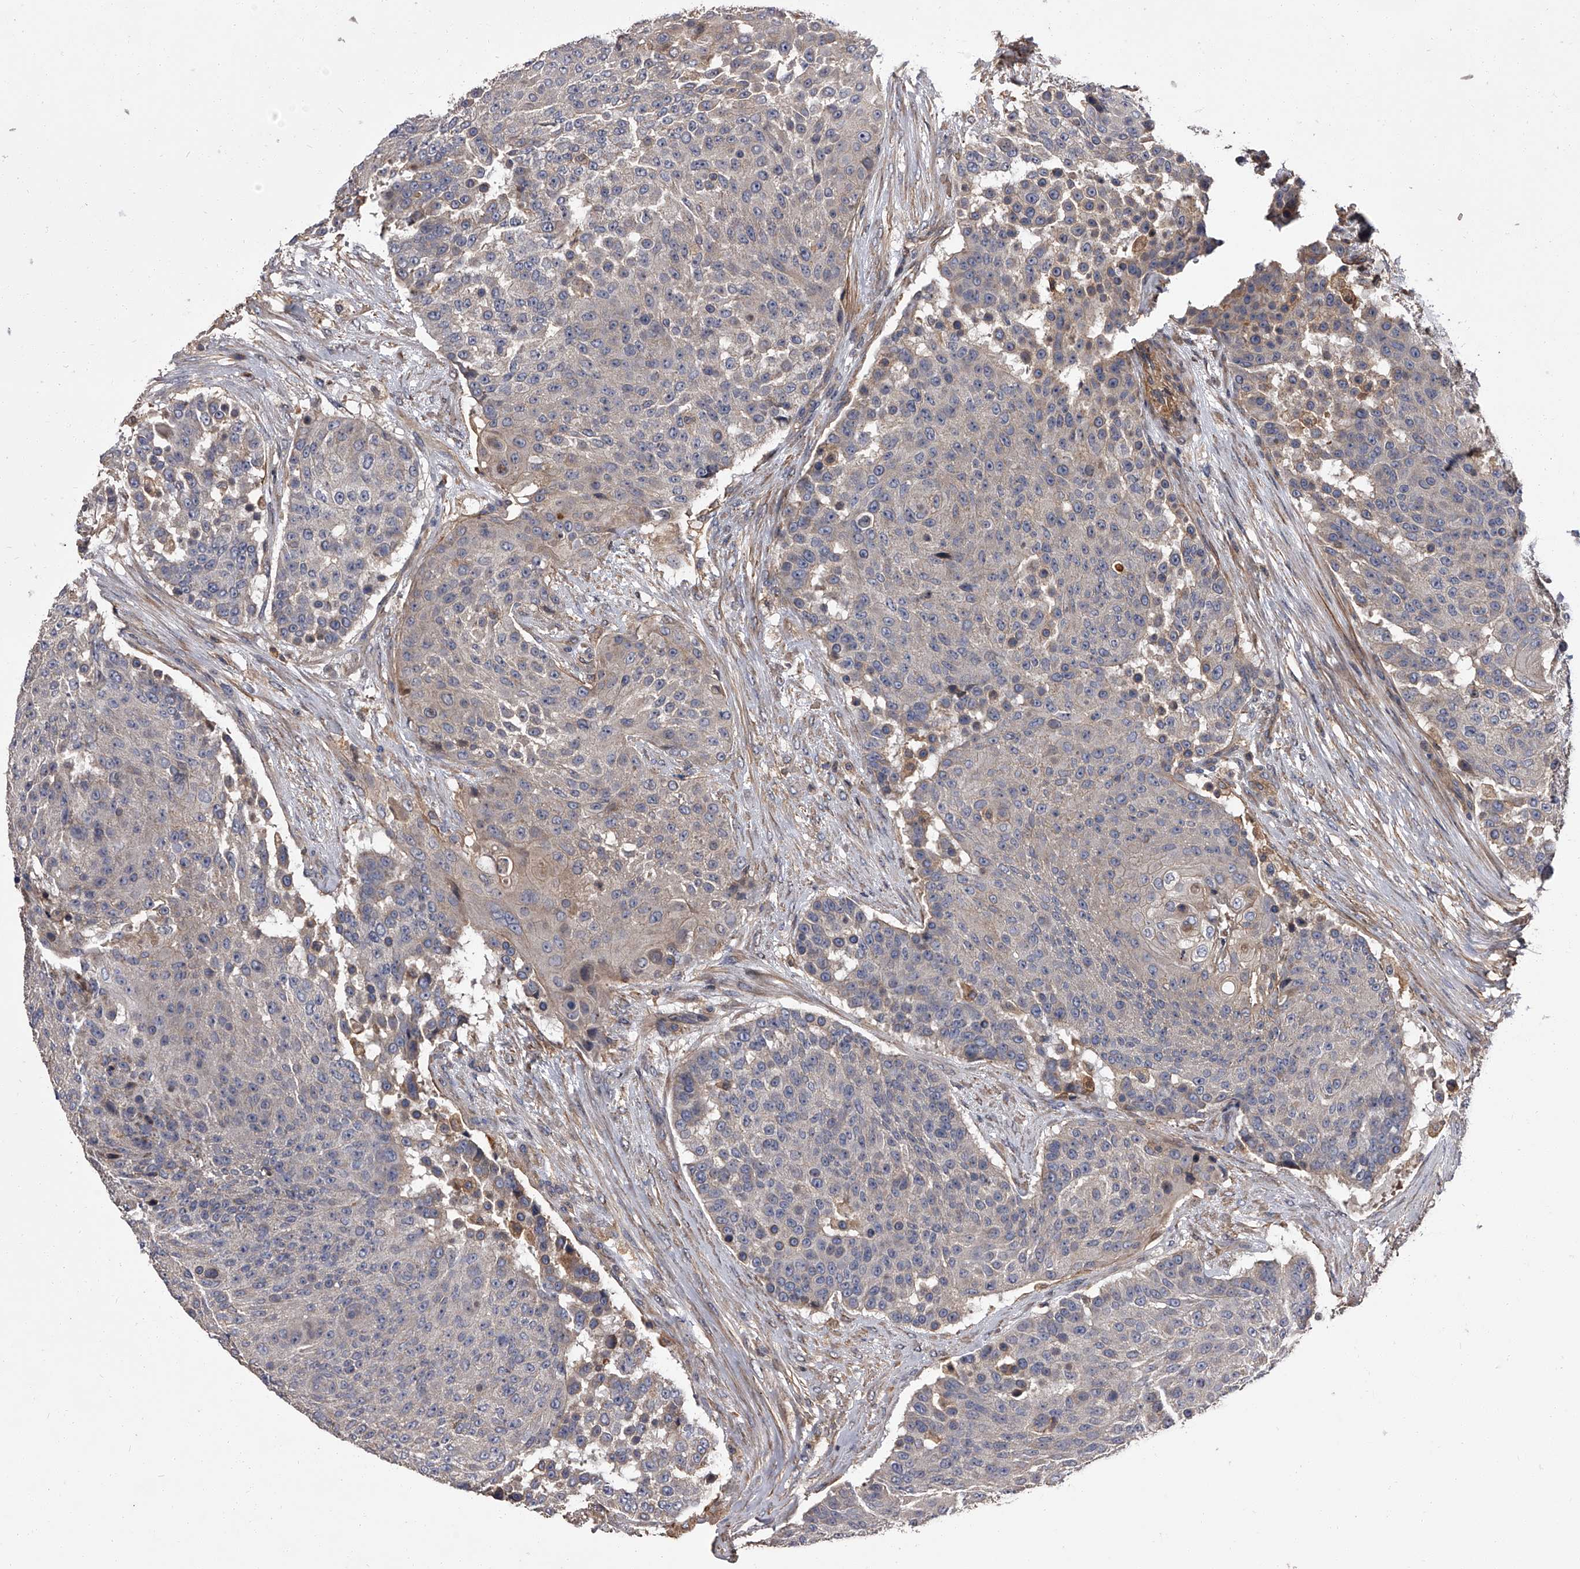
{"staining": {"intensity": "weak", "quantity": "<25%", "location": "cytoplasmic/membranous"}, "tissue": "urothelial cancer", "cell_type": "Tumor cells", "image_type": "cancer", "snomed": [{"axis": "morphology", "description": "Urothelial carcinoma, High grade"}, {"axis": "topography", "description": "Urinary bladder"}], "caption": "The IHC image has no significant positivity in tumor cells of urothelial cancer tissue.", "gene": "STK36", "patient": {"sex": "female", "age": 63}}